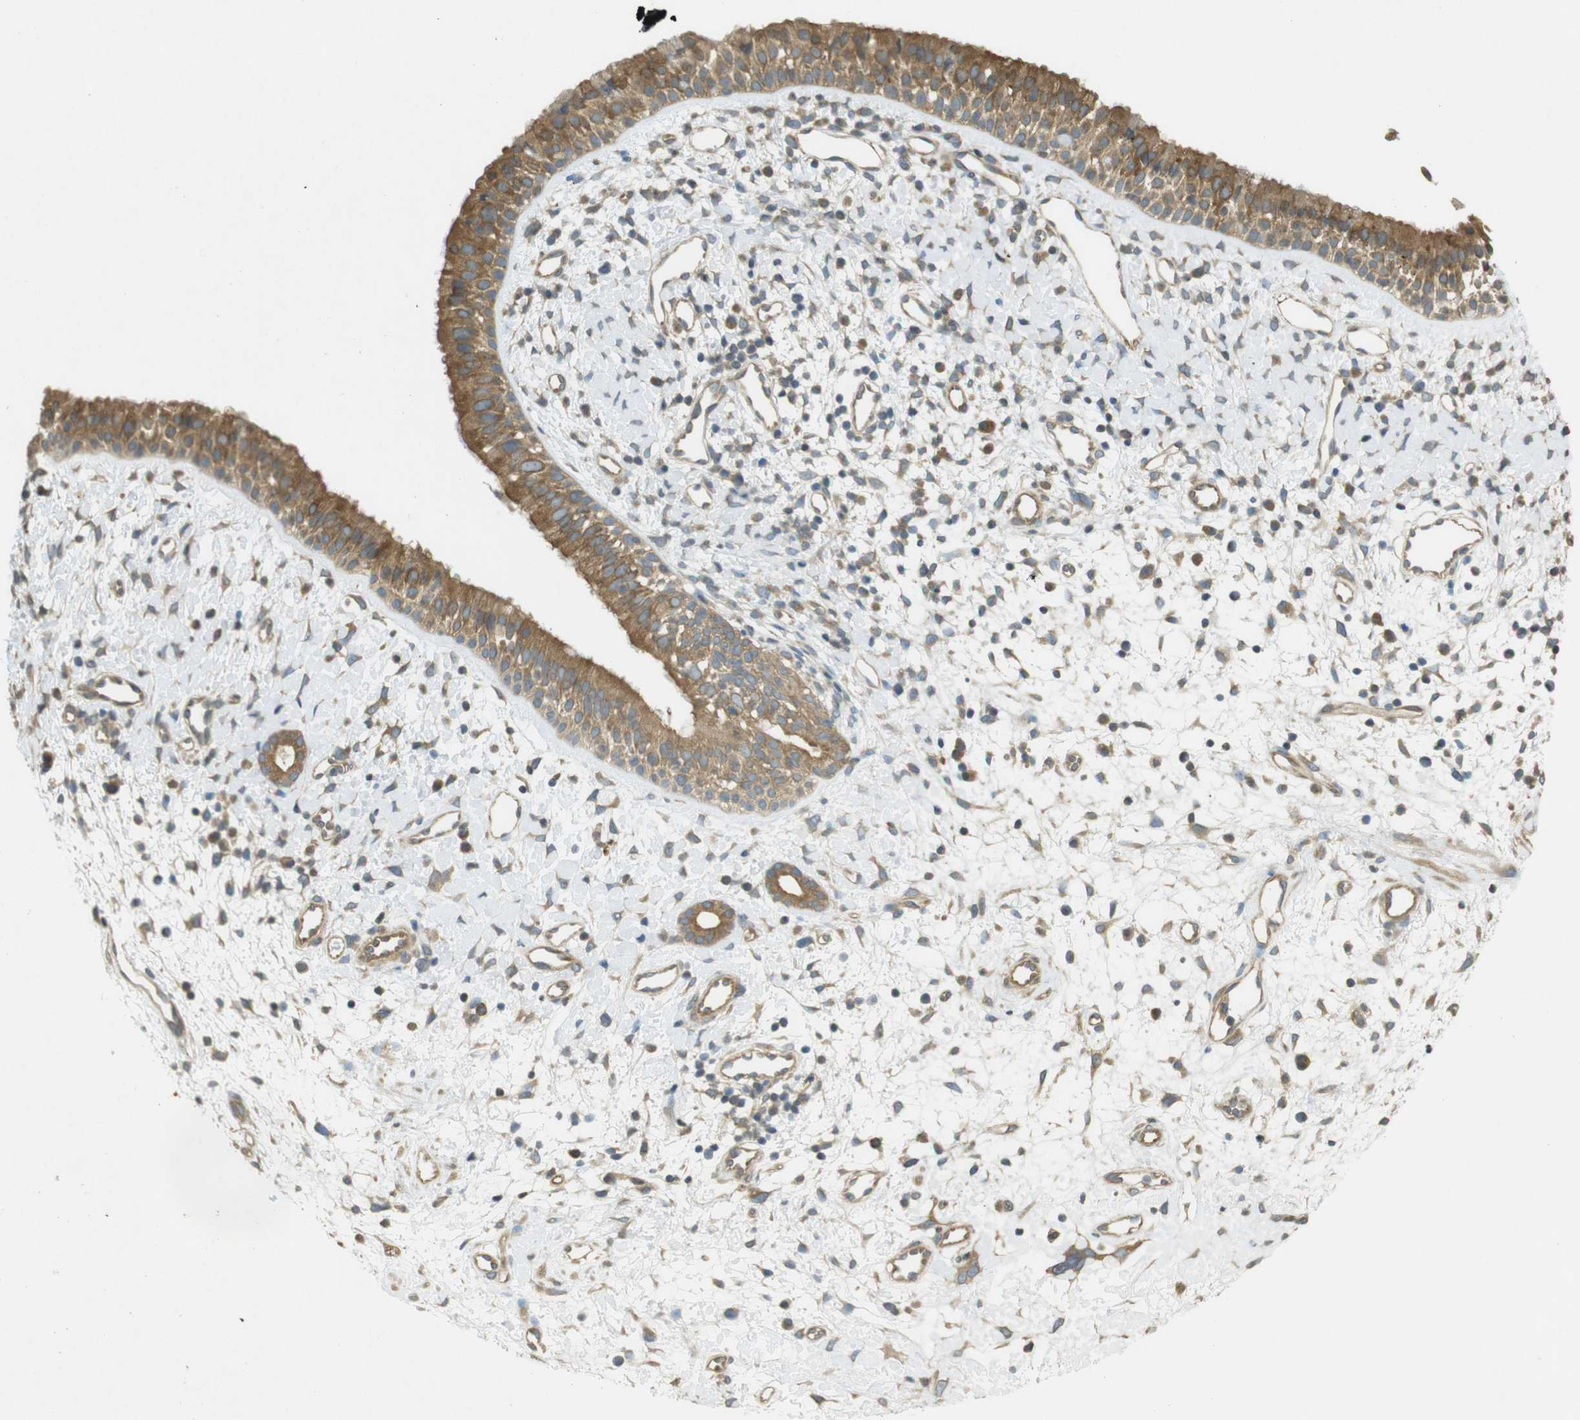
{"staining": {"intensity": "moderate", "quantity": ">75%", "location": "cytoplasmic/membranous"}, "tissue": "nasopharynx", "cell_type": "Respiratory epithelial cells", "image_type": "normal", "snomed": [{"axis": "morphology", "description": "Normal tissue, NOS"}, {"axis": "topography", "description": "Nasopharynx"}], "caption": "Immunohistochemical staining of normal nasopharynx demonstrates moderate cytoplasmic/membranous protein staining in approximately >75% of respiratory epithelial cells. Using DAB (brown) and hematoxylin (blue) stains, captured at high magnification using brightfield microscopy.", "gene": "KIF5B", "patient": {"sex": "male", "age": 22}}